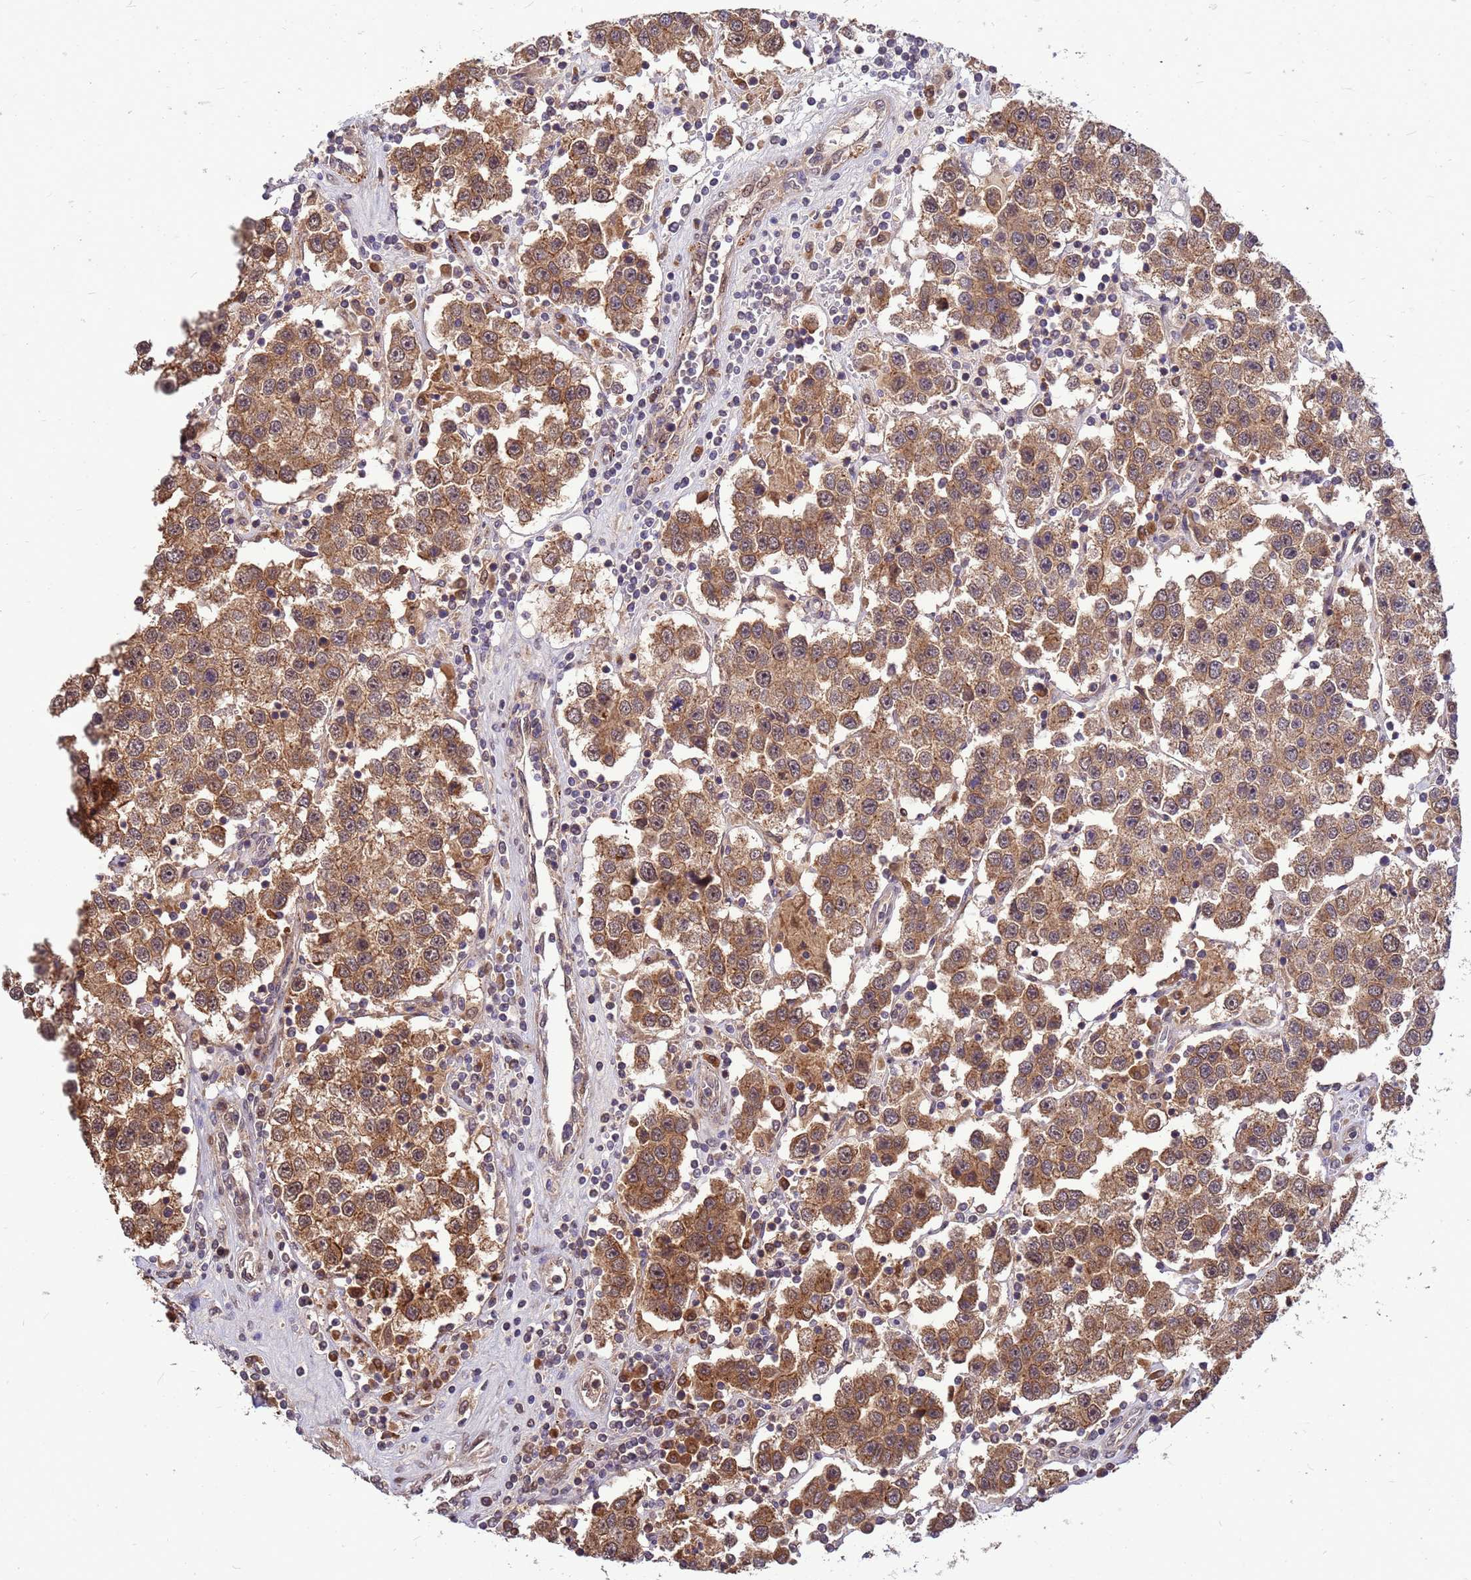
{"staining": {"intensity": "moderate", "quantity": ">75%", "location": "cytoplasmic/membranous"}, "tissue": "testis cancer", "cell_type": "Tumor cells", "image_type": "cancer", "snomed": [{"axis": "morphology", "description": "Seminoma, NOS"}, {"axis": "topography", "description": "Testis"}], "caption": "Protein expression analysis of testis cancer displays moderate cytoplasmic/membranous staining in about >75% of tumor cells. The staining is performed using DAB (3,3'-diaminobenzidine) brown chromogen to label protein expression. The nuclei are counter-stained blue using hematoxylin.", "gene": "DUS4L", "patient": {"sex": "male", "age": 37}}